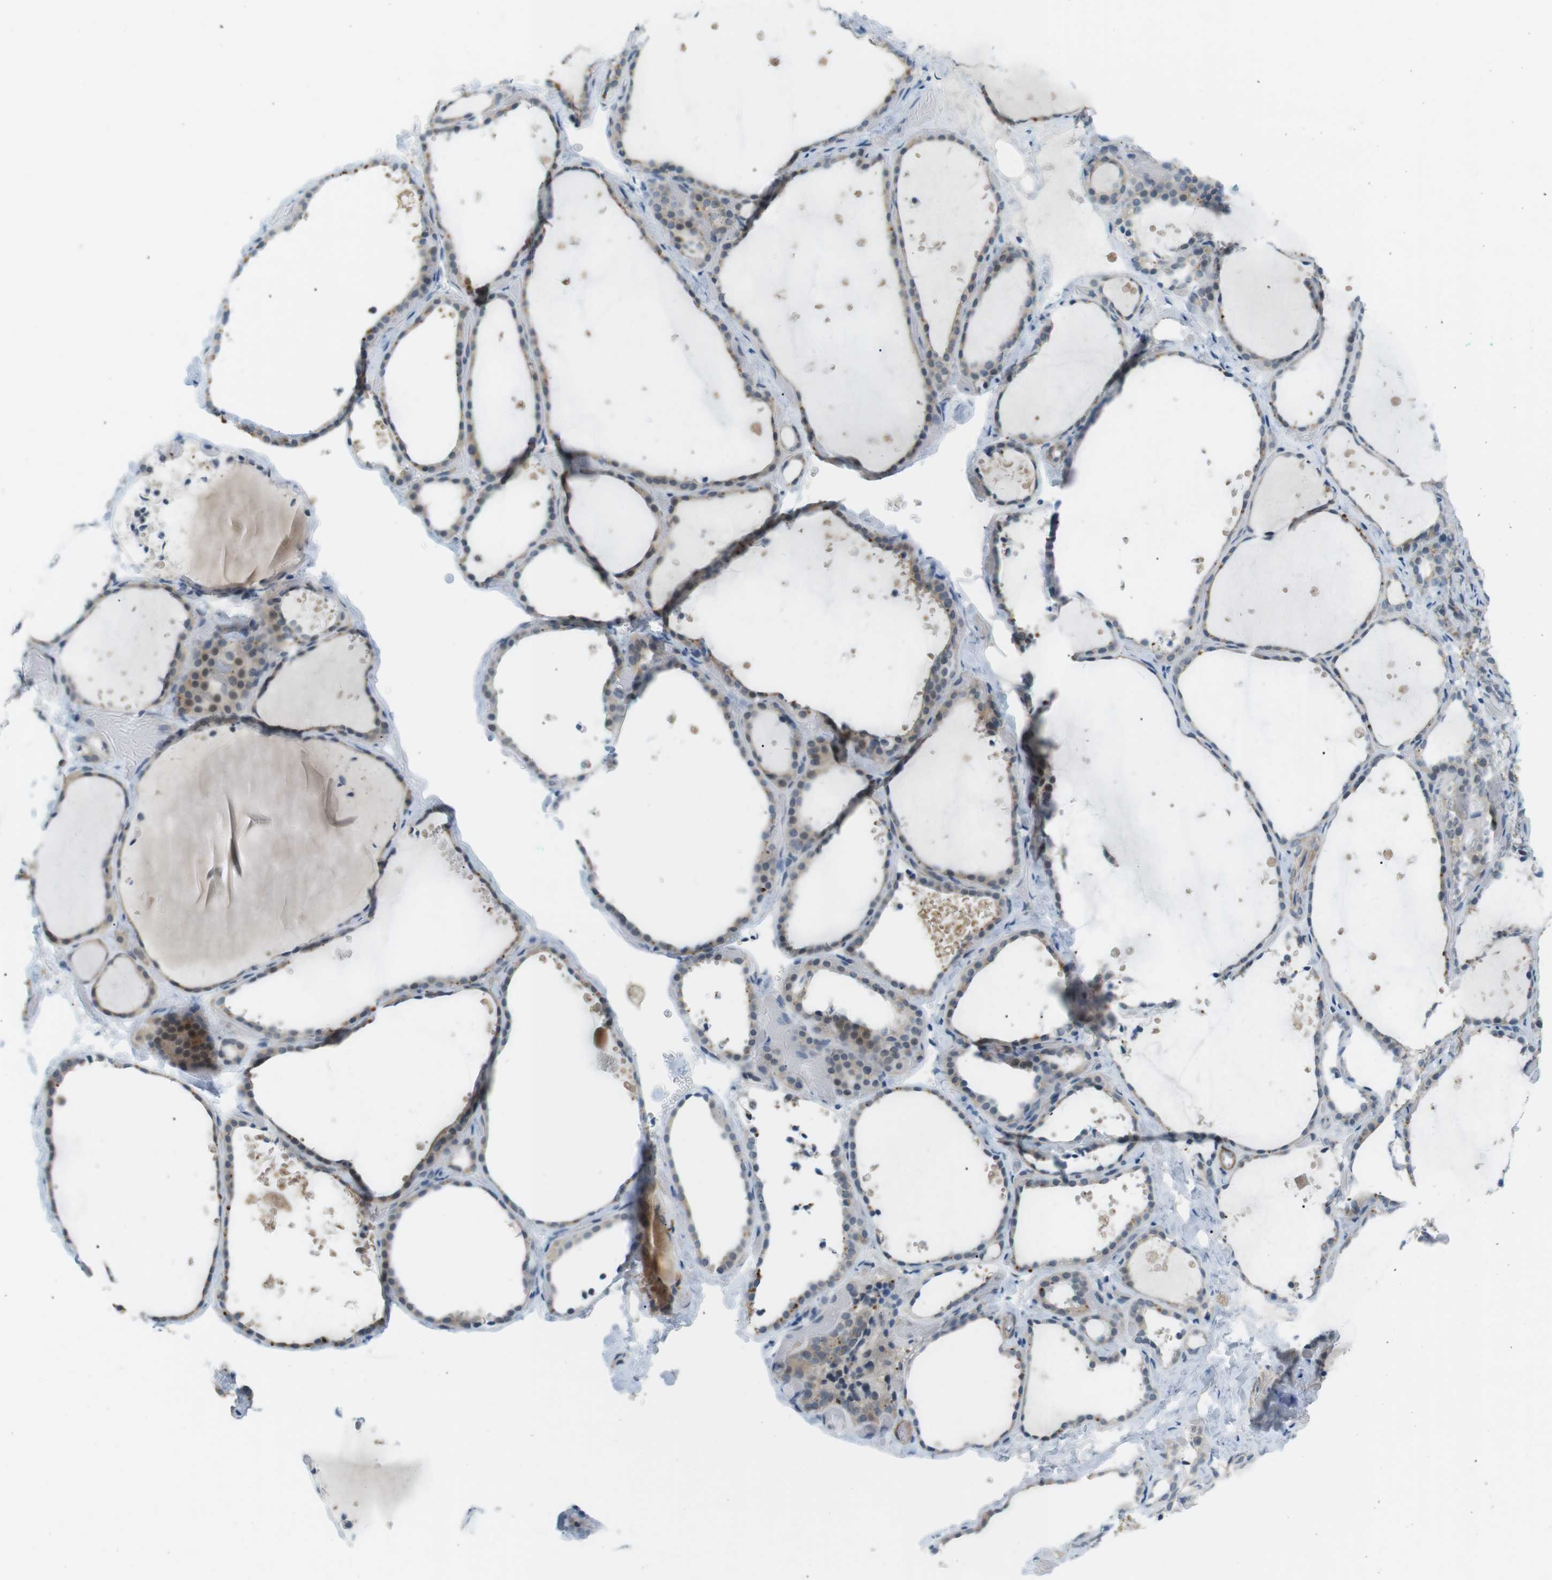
{"staining": {"intensity": "weak", "quantity": "25%-75%", "location": "cytoplasmic/membranous"}, "tissue": "thyroid gland", "cell_type": "Glandular cells", "image_type": "normal", "snomed": [{"axis": "morphology", "description": "Normal tissue, NOS"}, {"axis": "topography", "description": "Thyroid gland"}], "caption": "The image reveals staining of normal thyroid gland, revealing weak cytoplasmic/membranous protein expression (brown color) within glandular cells. Immunohistochemistry (ihc) stains the protein in brown and the nuclei are stained blue.", "gene": "RTN3", "patient": {"sex": "female", "age": 44}}